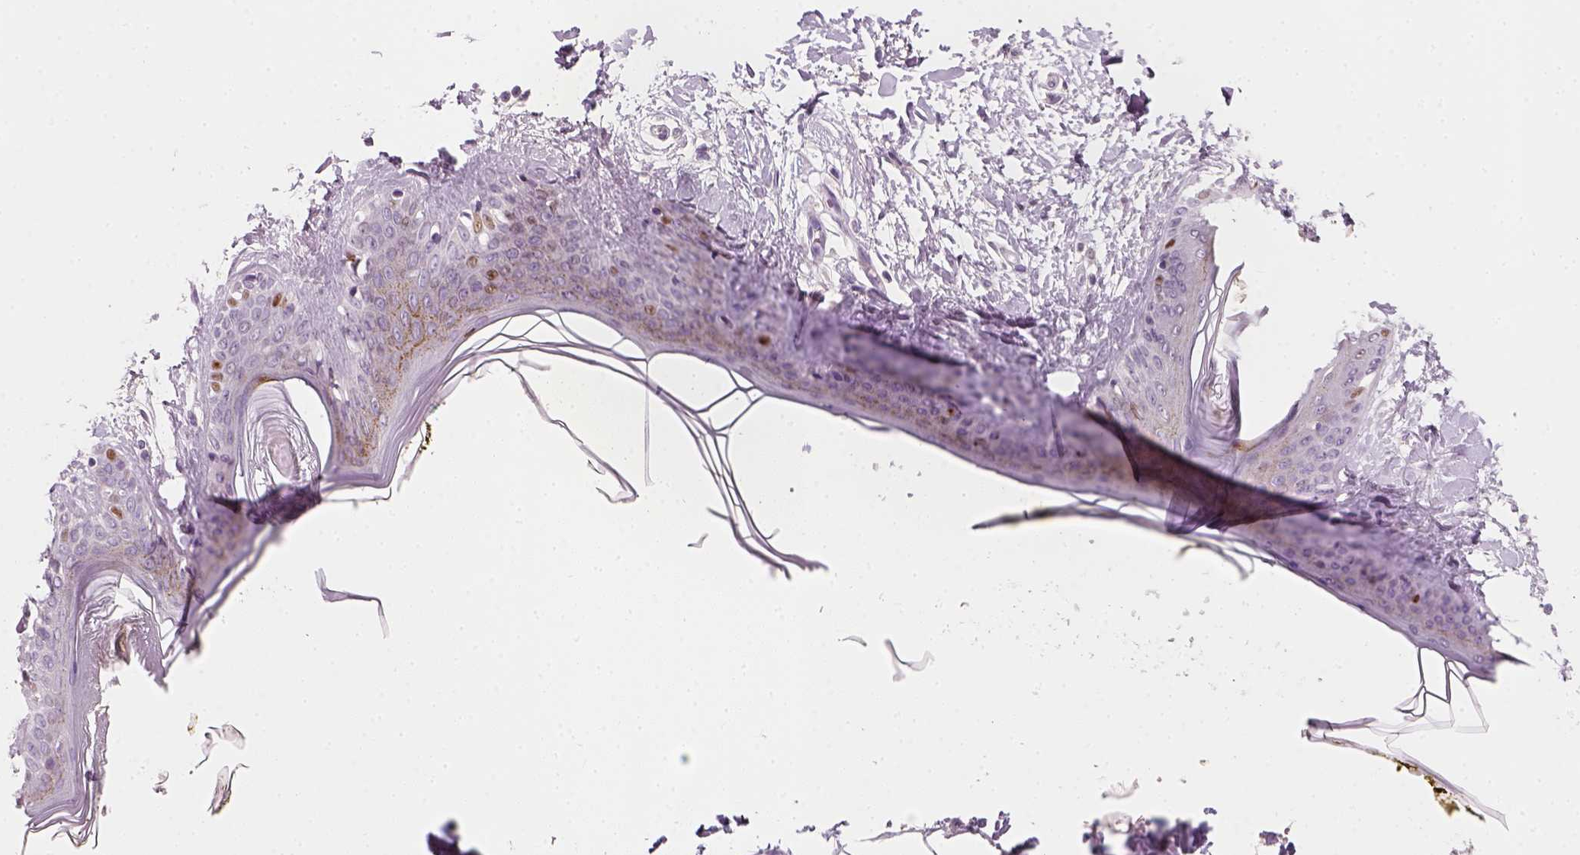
{"staining": {"intensity": "negative", "quantity": "none", "location": "none"}, "tissue": "skin", "cell_type": "Fibroblasts", "image_type": "normal", "snomed": [{"axis": "morphology", "description": "Normal tissue, NOS"}, {"axis": "topography", "description": "Skin"}], "caption": "A micrograph of skin stained for a protein exhibits no brown staining in fibroblasts.", "gene": "TP53", "patient": {"sex": "female", "age": 34}}